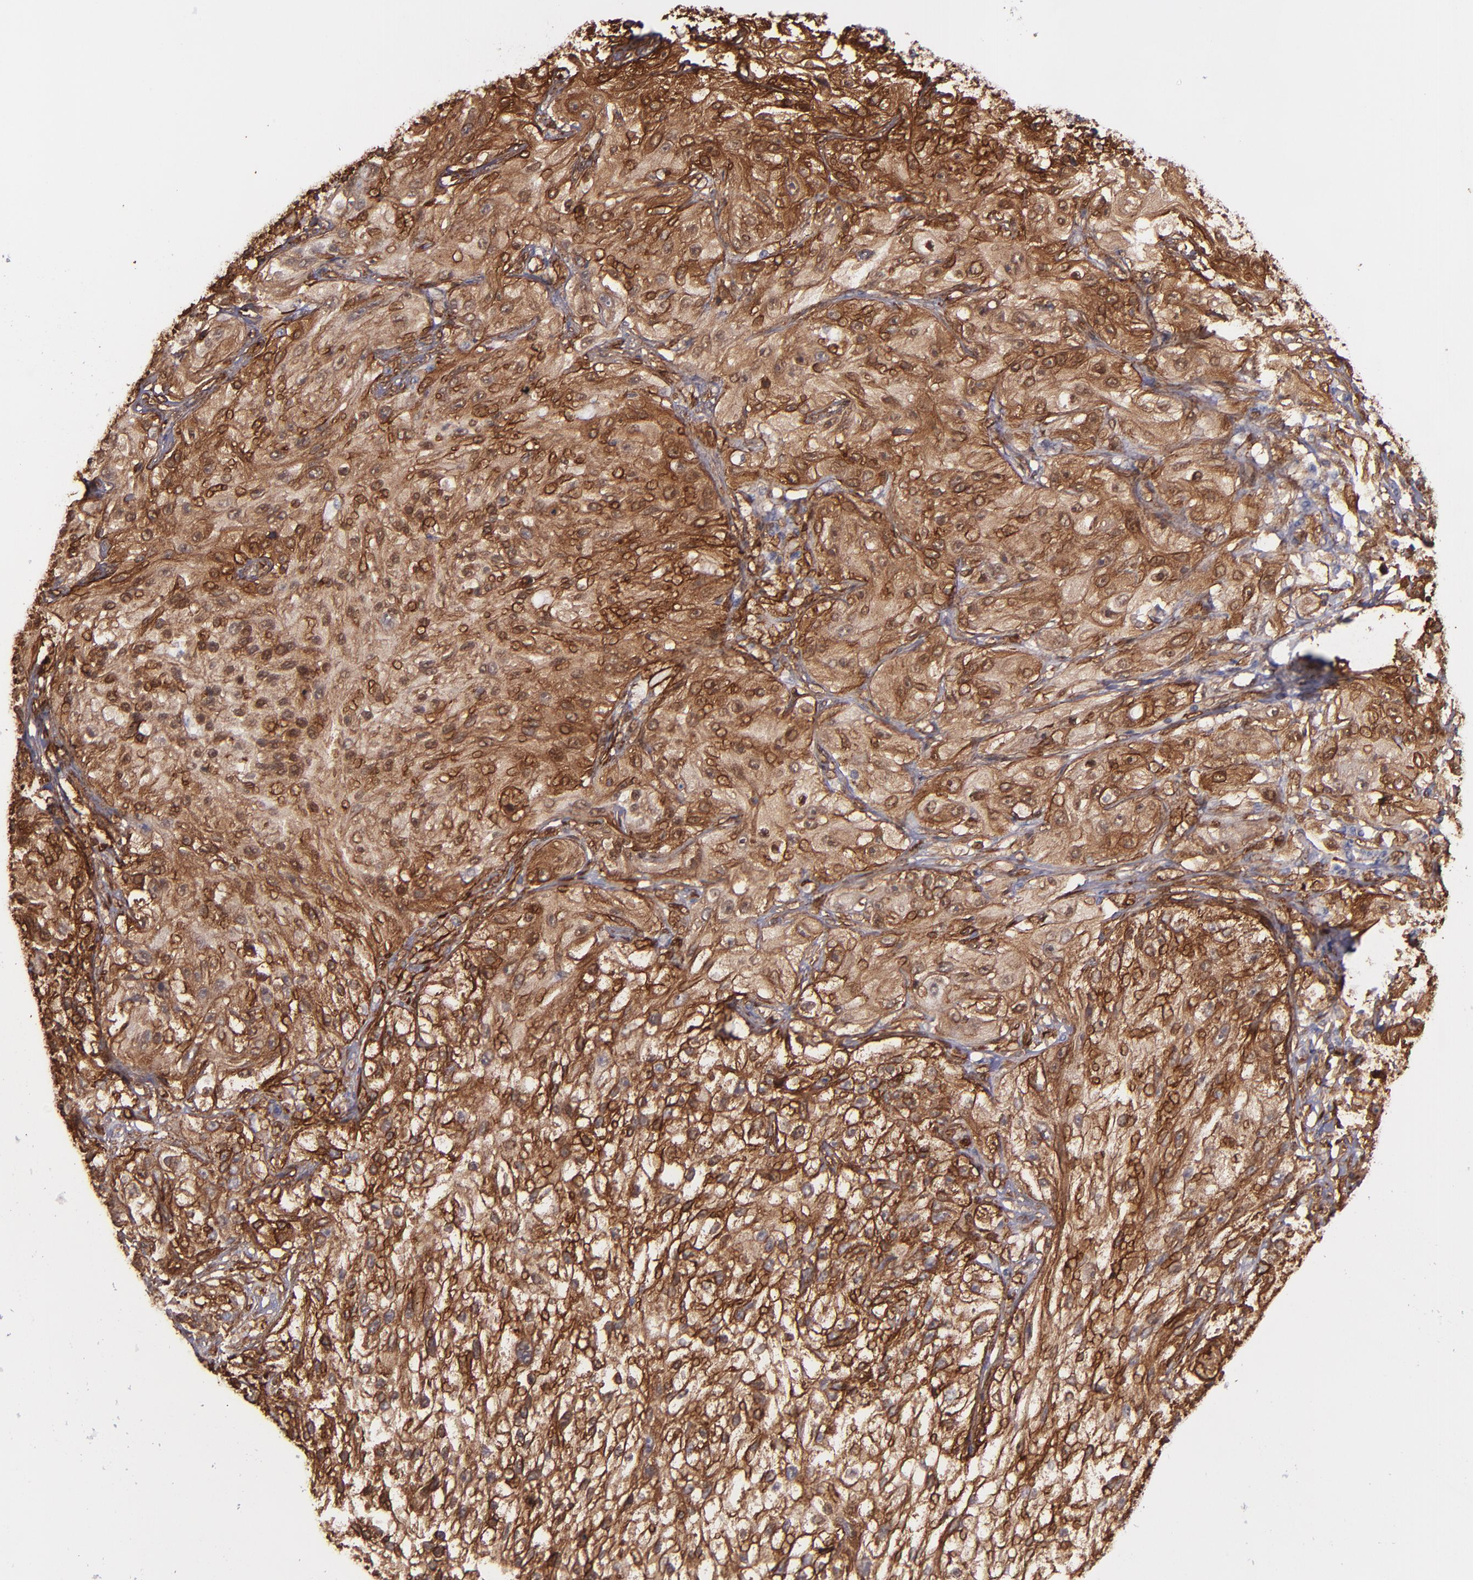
{"staining": {"intensity": "moderate", "quantity": ">75%", "location": "cytoplasmic/membranous"}, "tissue": "lung cancer", "cell_type": "Tumor cells", "image_type": "cancer", "snomed": [{"axis": "morphology", "description": "Inflammation, NOS"}, {"axis": "morphology", "description": "Squamous cell carcinoma, NOS"}, {"axis": "topography", "description": "Lymph node"}, {"axis": "topography", "description": "Soft tissue"}, {"axis": "topography", "description": "Lung"}], "caption": "Immunohistochemistry (IHC) image of human lung cancer (squamous cell carcinoma) stained for a protein (brown), which displays medium levels of moderate cytoplasmic/membranous expression in about >75% of tumor cells.", "gene": "VCL", "patient": {"sex": "male", "age": 66}}